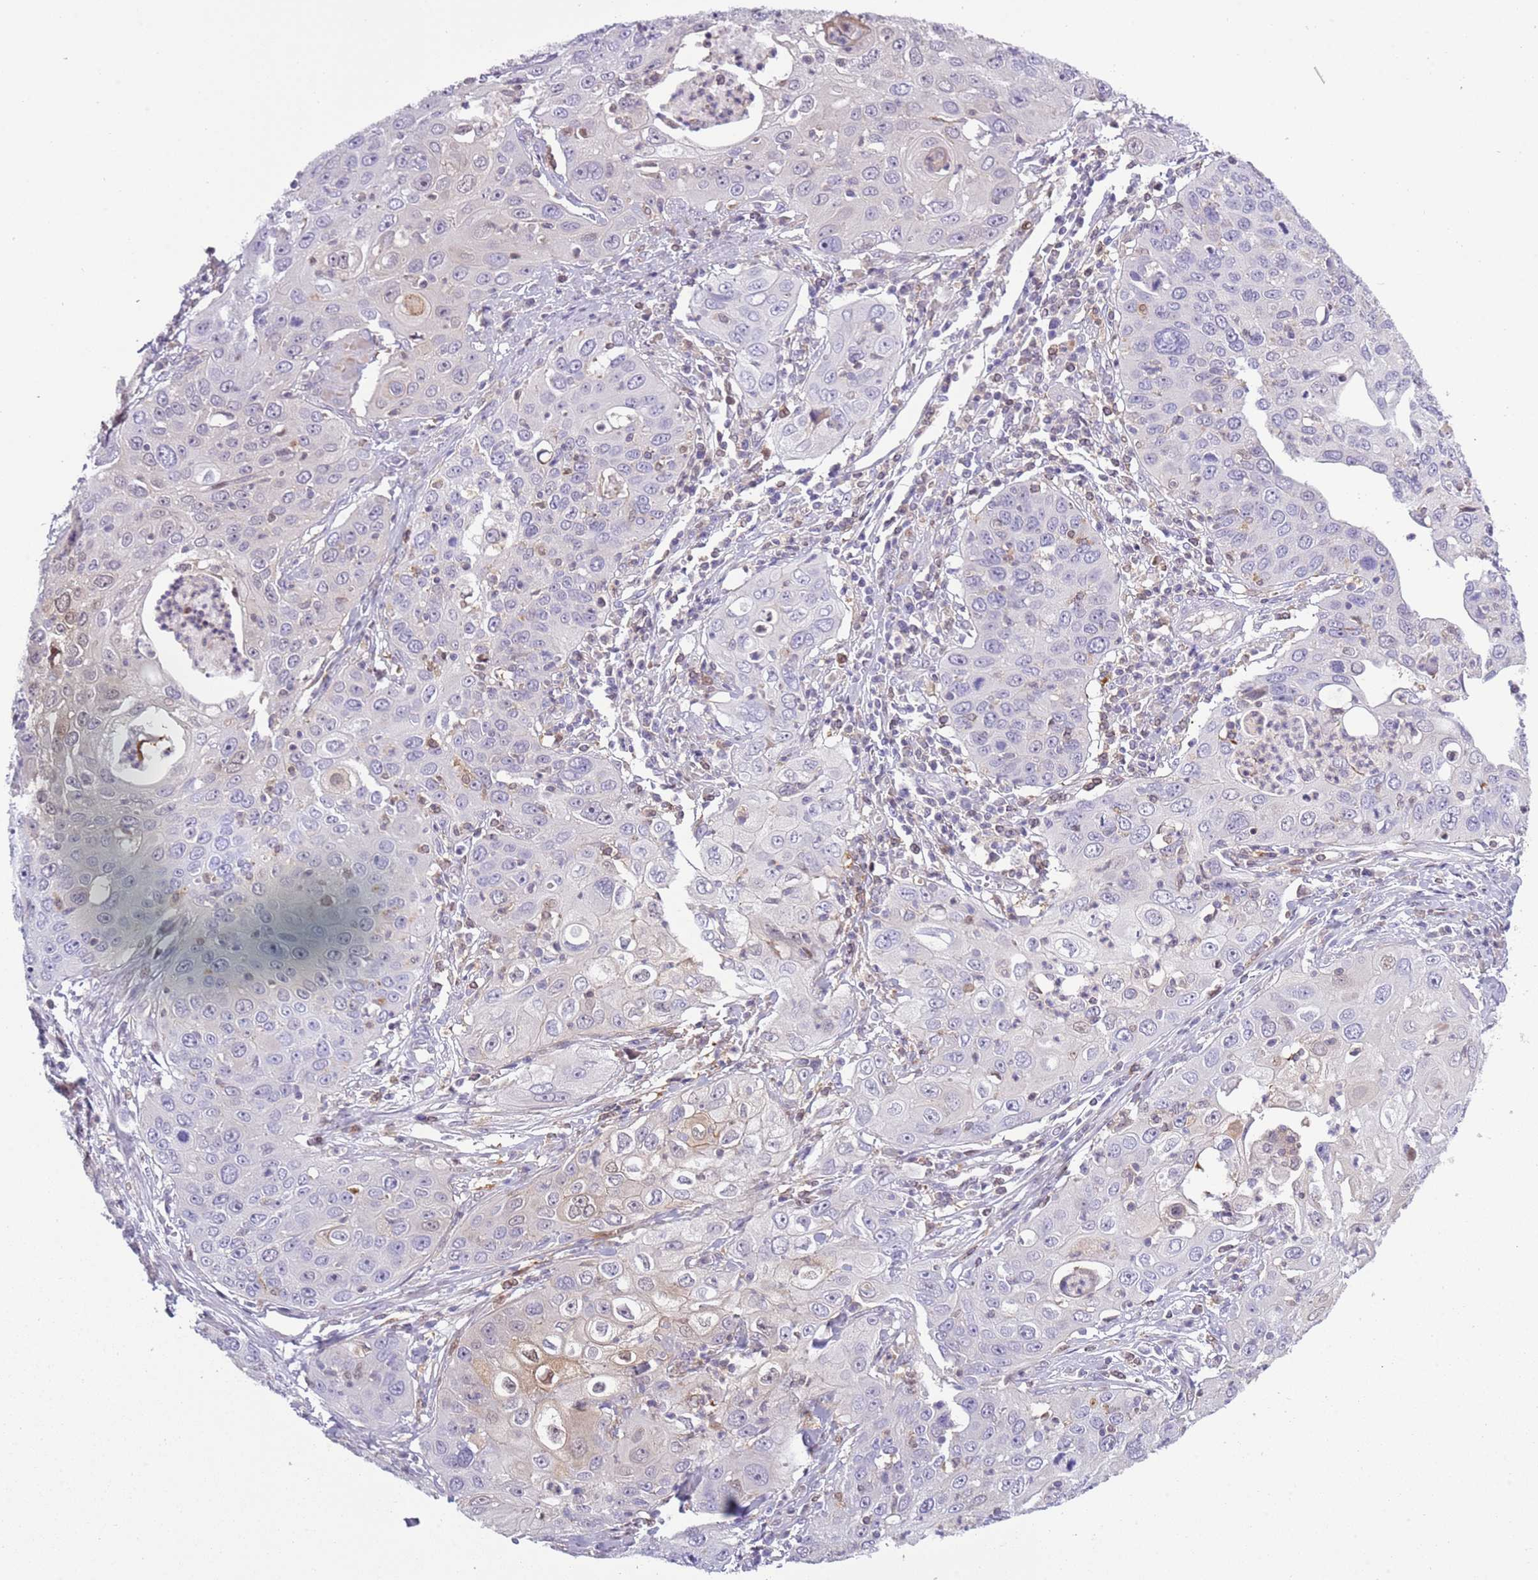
{"staining": {"intensity": "negative", "quantity": "none", "location": "none"}, "tissue": "cervical cancer", "cell_type": "Tumor cells", "image_type": "cancer", "snomed": [{"axis": "morphology", "description": "Squamous cell carcinoma, NOS"}, {"axis": "topography", "description": "Cervix"}], "caption": "Immunohistochemical staining of cervical cancer shows no significant positivity in tumor cells.", "gene": "NBPF6", "patient": {"sex": "female", "age": 36}}